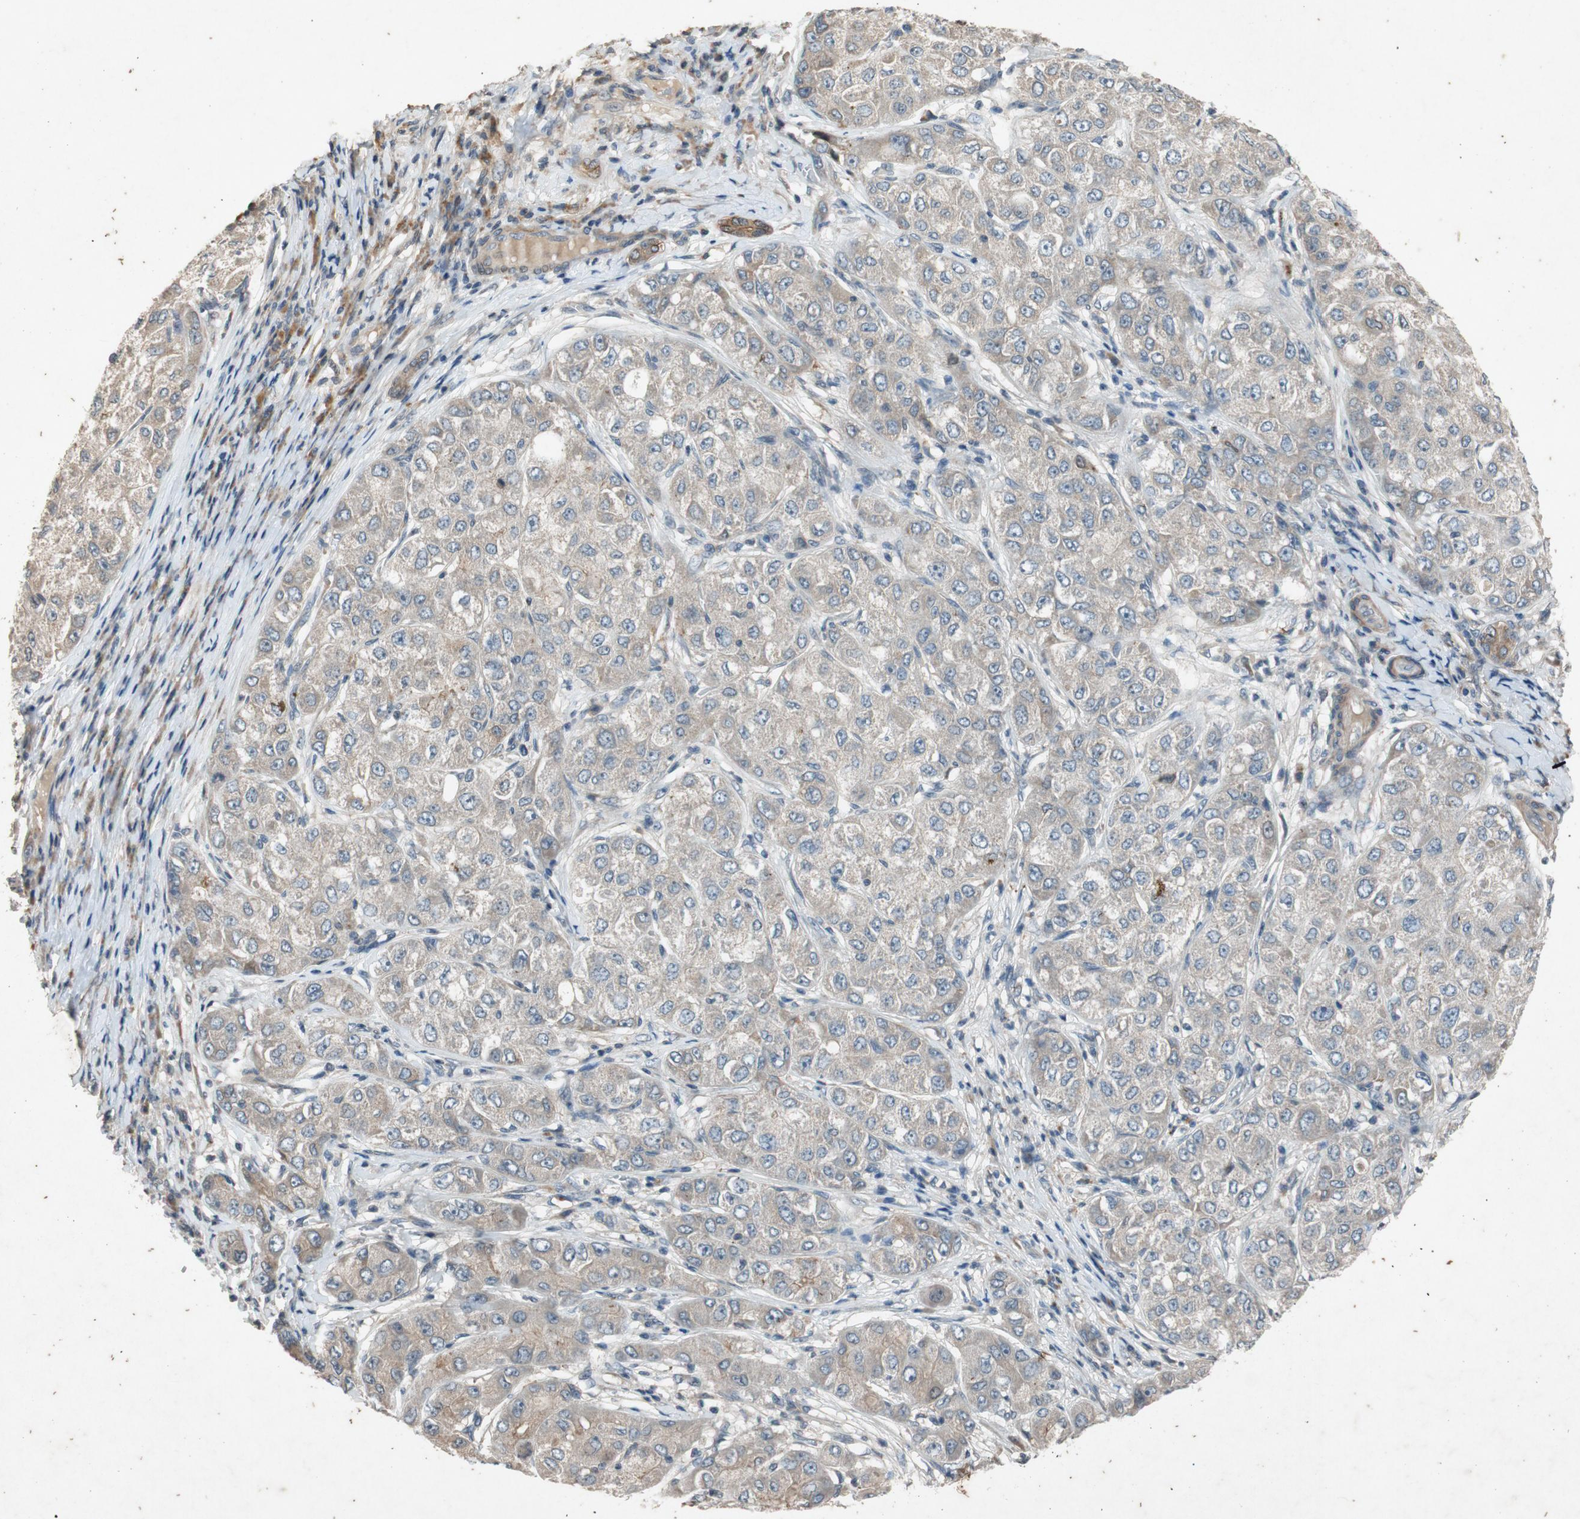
{"staining": {"intensity": "moderate", "quantity": ">75%", "location": "cytoplasmic/membranous"}, "tissue": "liver cancer", "cell_type": "Tumor cells", "image_type": "cancer", "snomed": [{"axis": "morphology", "description": "Carcinoma, Hepatocellular, NOS"}, {"axis": "topography", "description": "Liver"}], "caption": "IHC (DAB) staining of liver hepatocellular carcinoma shows moderate cytoplasmic/membranous protein positivity in about >75% of tumor cells.", "gene": "ATP2C1", "patient": {"sex": "male", "age": 80}}